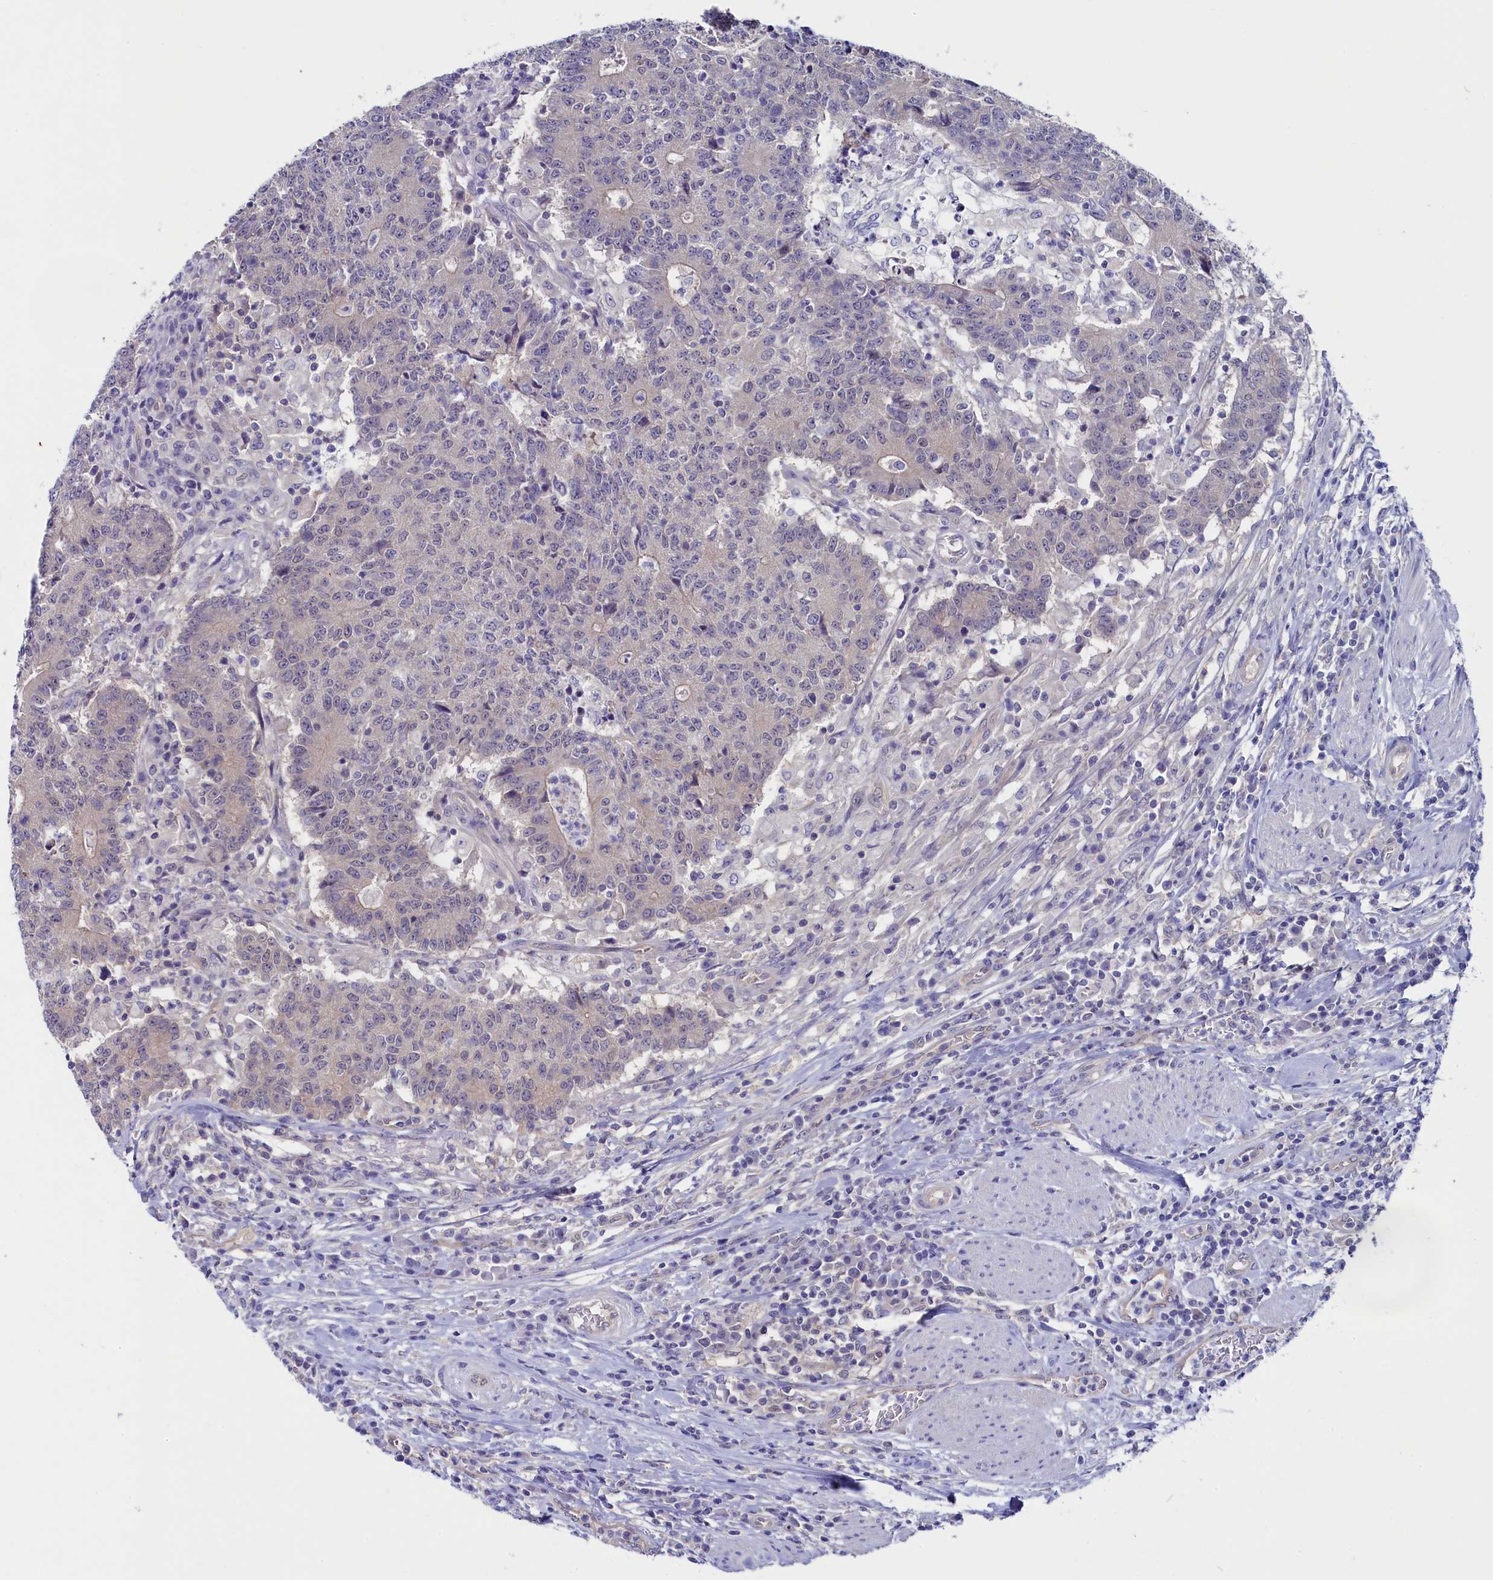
{"staining": {"intensity": "negative", "quantity": "none", "location": "none"}, "tissue": "colorectal cancer", "cell_type": "Tumor cells", "image_type": "cancer", "snomed": [{"axis": "morphology", "description": "Adenocarcinoma, NOS"}, {"axis": "topography", "description": "Colon"}], "caption": "Colorectal cancer (adenocarcinoma) stained for a protein using IHC shows no expression tumor cells.", "gene": "CIAPIN1", "patient": {"sex": "female", "age": 75}}